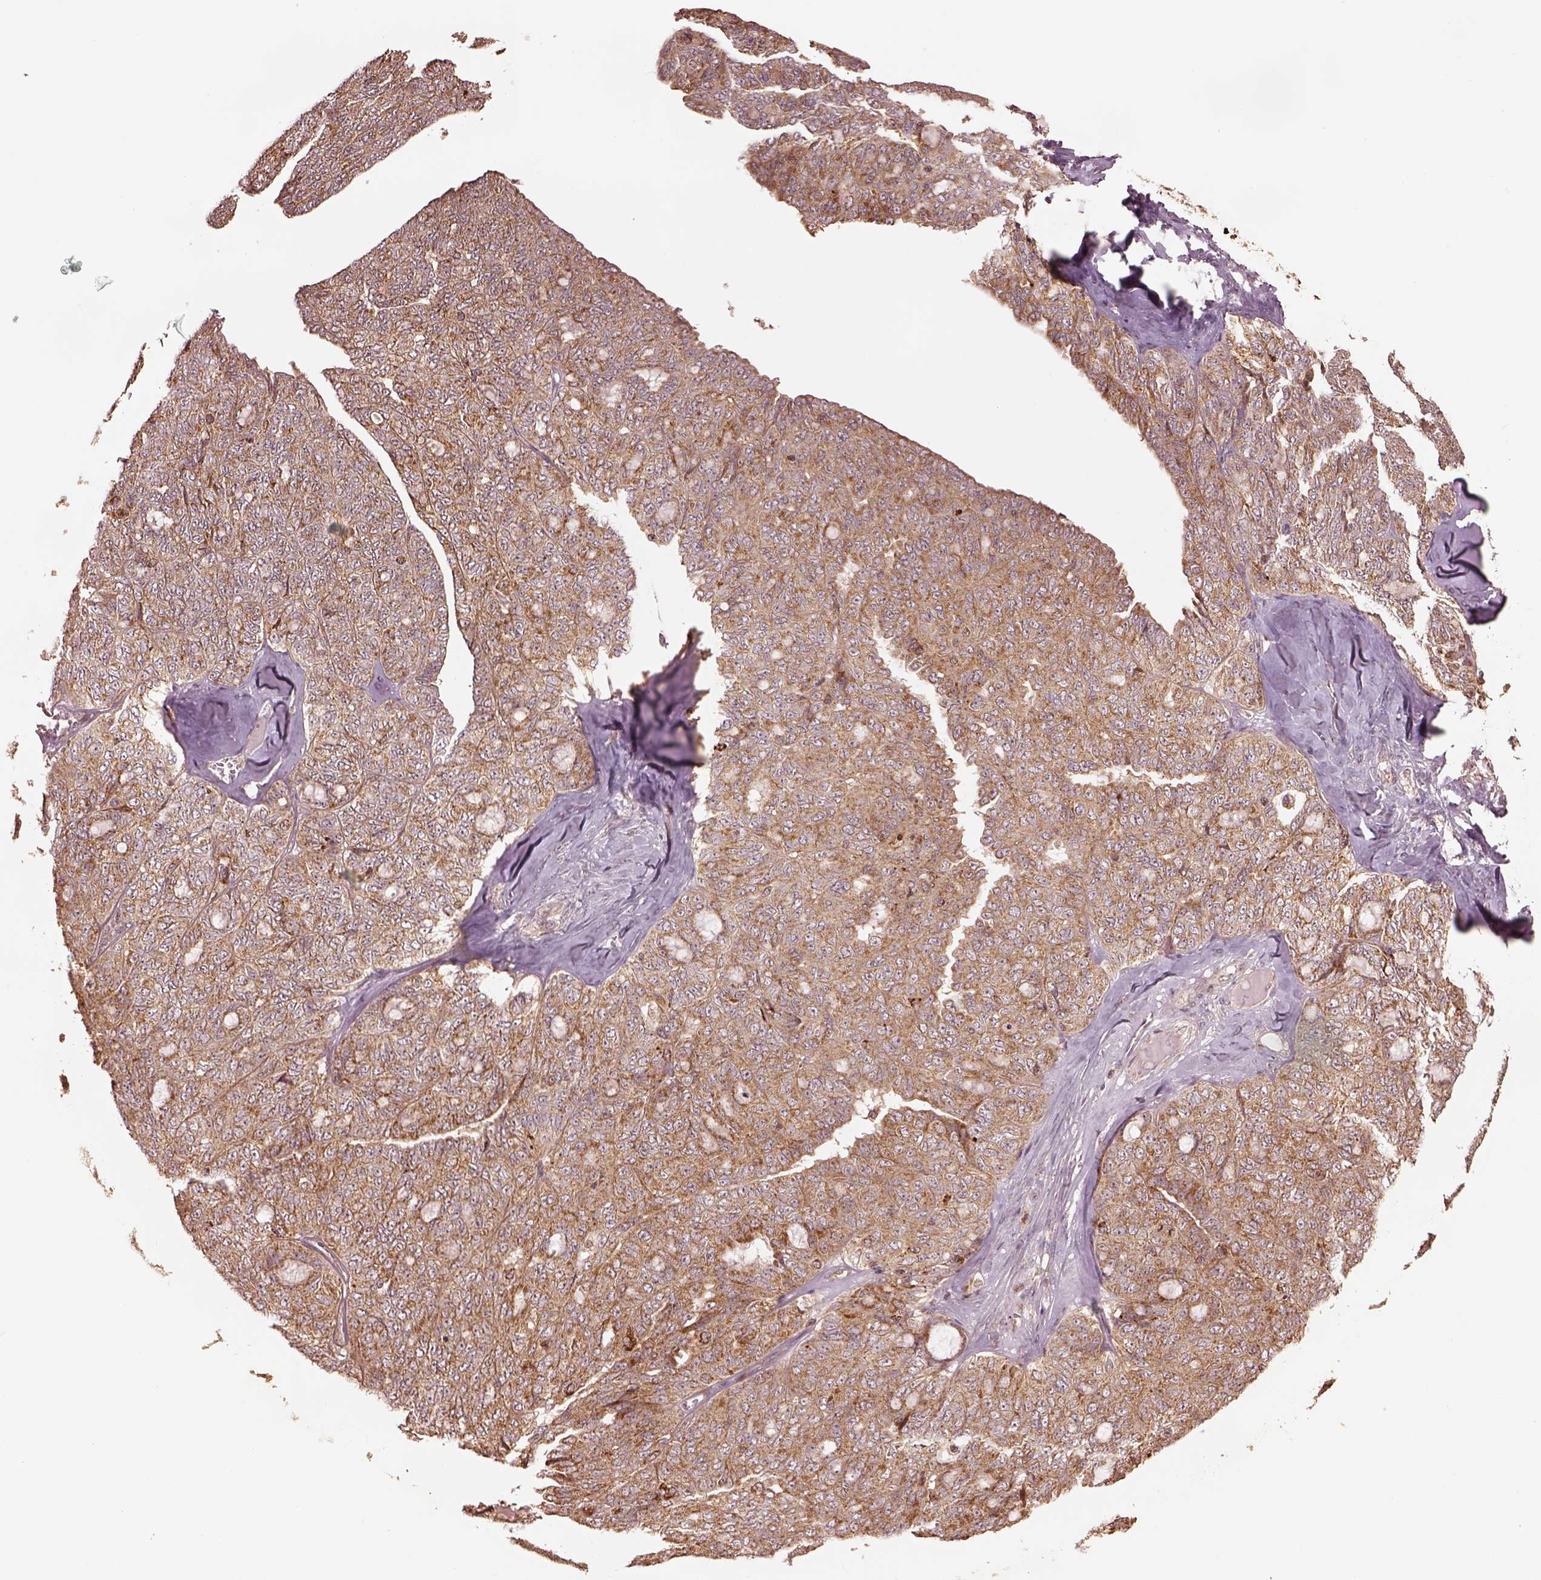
{"staining": {"intensity": "moderate", "quantity": ">75%", "location": "cytoplasmic/membranous"}, "tissue": "ovarian cancer", "cell_type": "Tumor cells", "image_type": "cancer", "snomed": [{"axis": "morphology", "description": "Cystadenocarcinoma, serous, NOS"}, {"axis": "topography", "description": "Ovary"}], "caption": "Immunohistochemistry (IHC) staining of ovarian cancer (serous cystadenocarcinoma), which displays medium levels of moderate cytoplasmic/membranous staining in approximately >75% of tumor cells indicating moderate cytoplasmic/membranous protein expression. The staining was performed using DAB (brown) for protein detection and nuclei were counterstained in hematoxylin (blue).", "gene": "SEL1L3", "patient": {"sex": "female", "age": 71}}